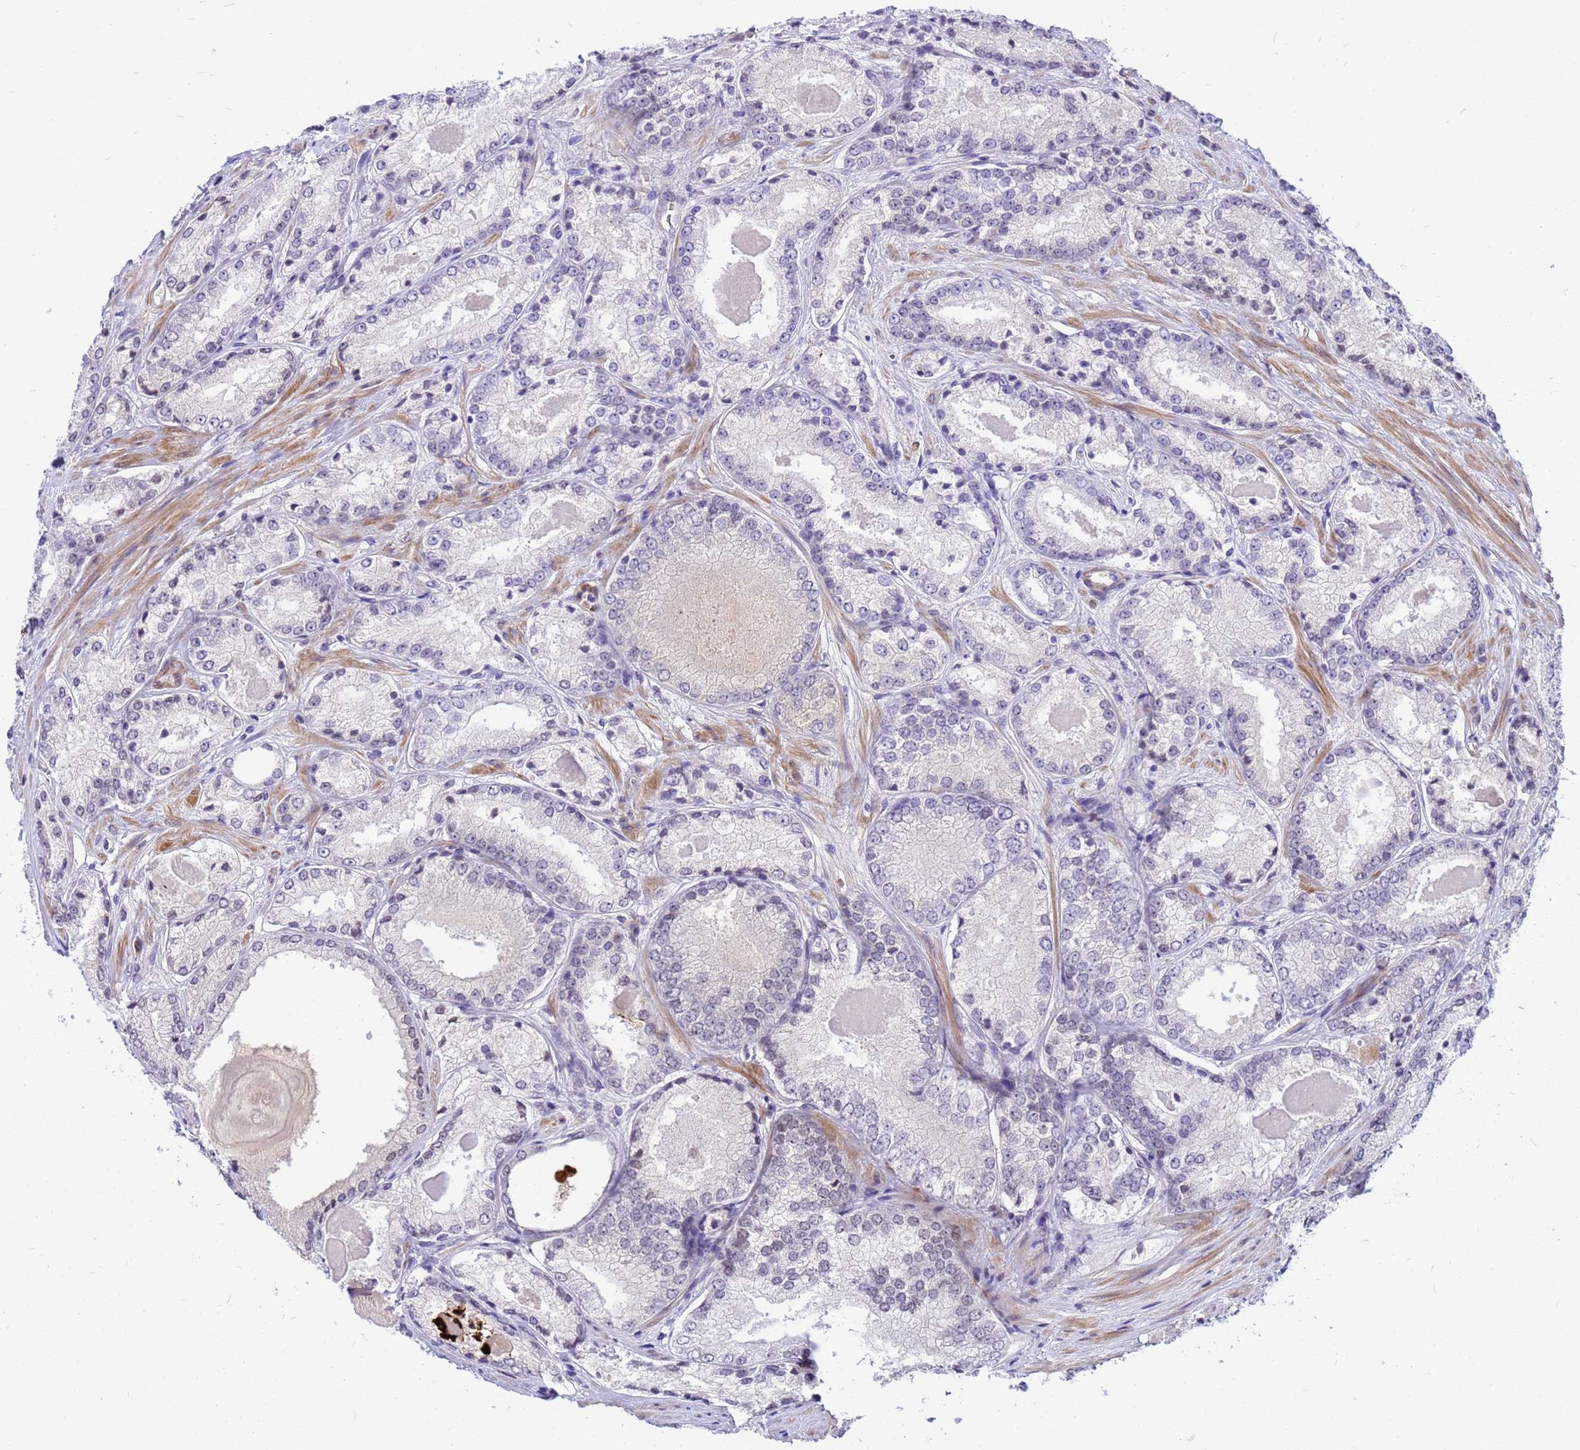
{"staining": {"intensity": "negative", "quantity": "none", "location": "none"}, "tissue": "prostate cancer", "cell_type": "Tumor cells", "image_type": "cancer", "snomed": [{"axis": "morphology", "description": "Adenocarcinoma, Low grade"}, {"axis": "topography", "description": "Prostate"}], "caption": "Immunohistochemistry (IHC) histopathology image of neoplastic tissue: human prostate low-grade adenocarcinoma stained with DAB shows no significant protein positivity in tumor cells.", "gene": "ORM1", "patient": {"sex": "male", "age": 68}}